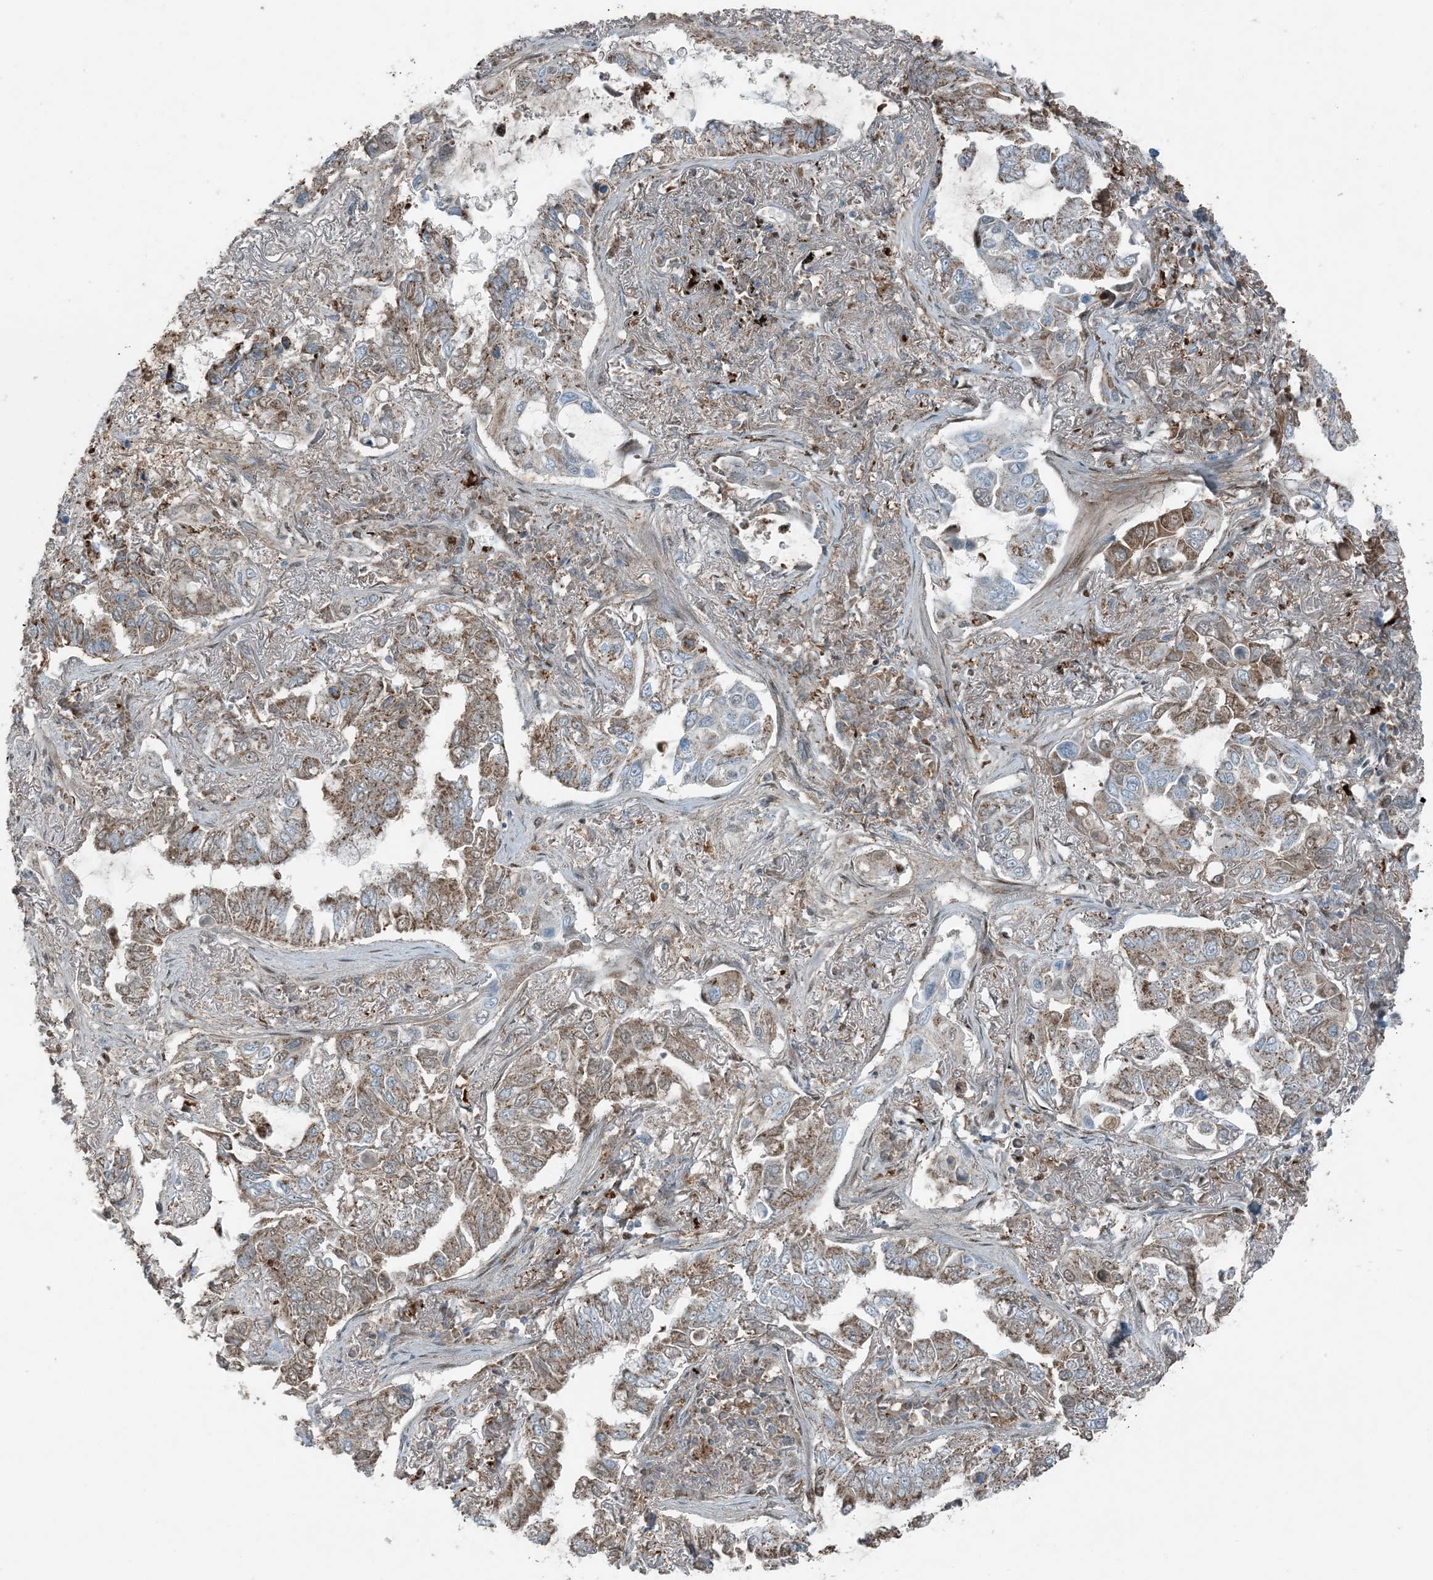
{"staining": {"intensity": "moderate", "quantity": "25%-75%", "location": "cytoplasmic/membranous"}, "tissue": "lung cancer", "cell_type": "Tumor cells", "image_type": "cancer", "snomed": [{"axis": "morphology", "description": "Adenocarcinoma, NOS"}, {"axis": "topography", "description": "Lung"}], "caption": "A brown stain shows moderate cytoplasmic/membranous positivity of a protein in adenocarcinoma (lung) tumor cells.", "gene": "TADA2B", "patient": {"sex": "male", "age": 64}}